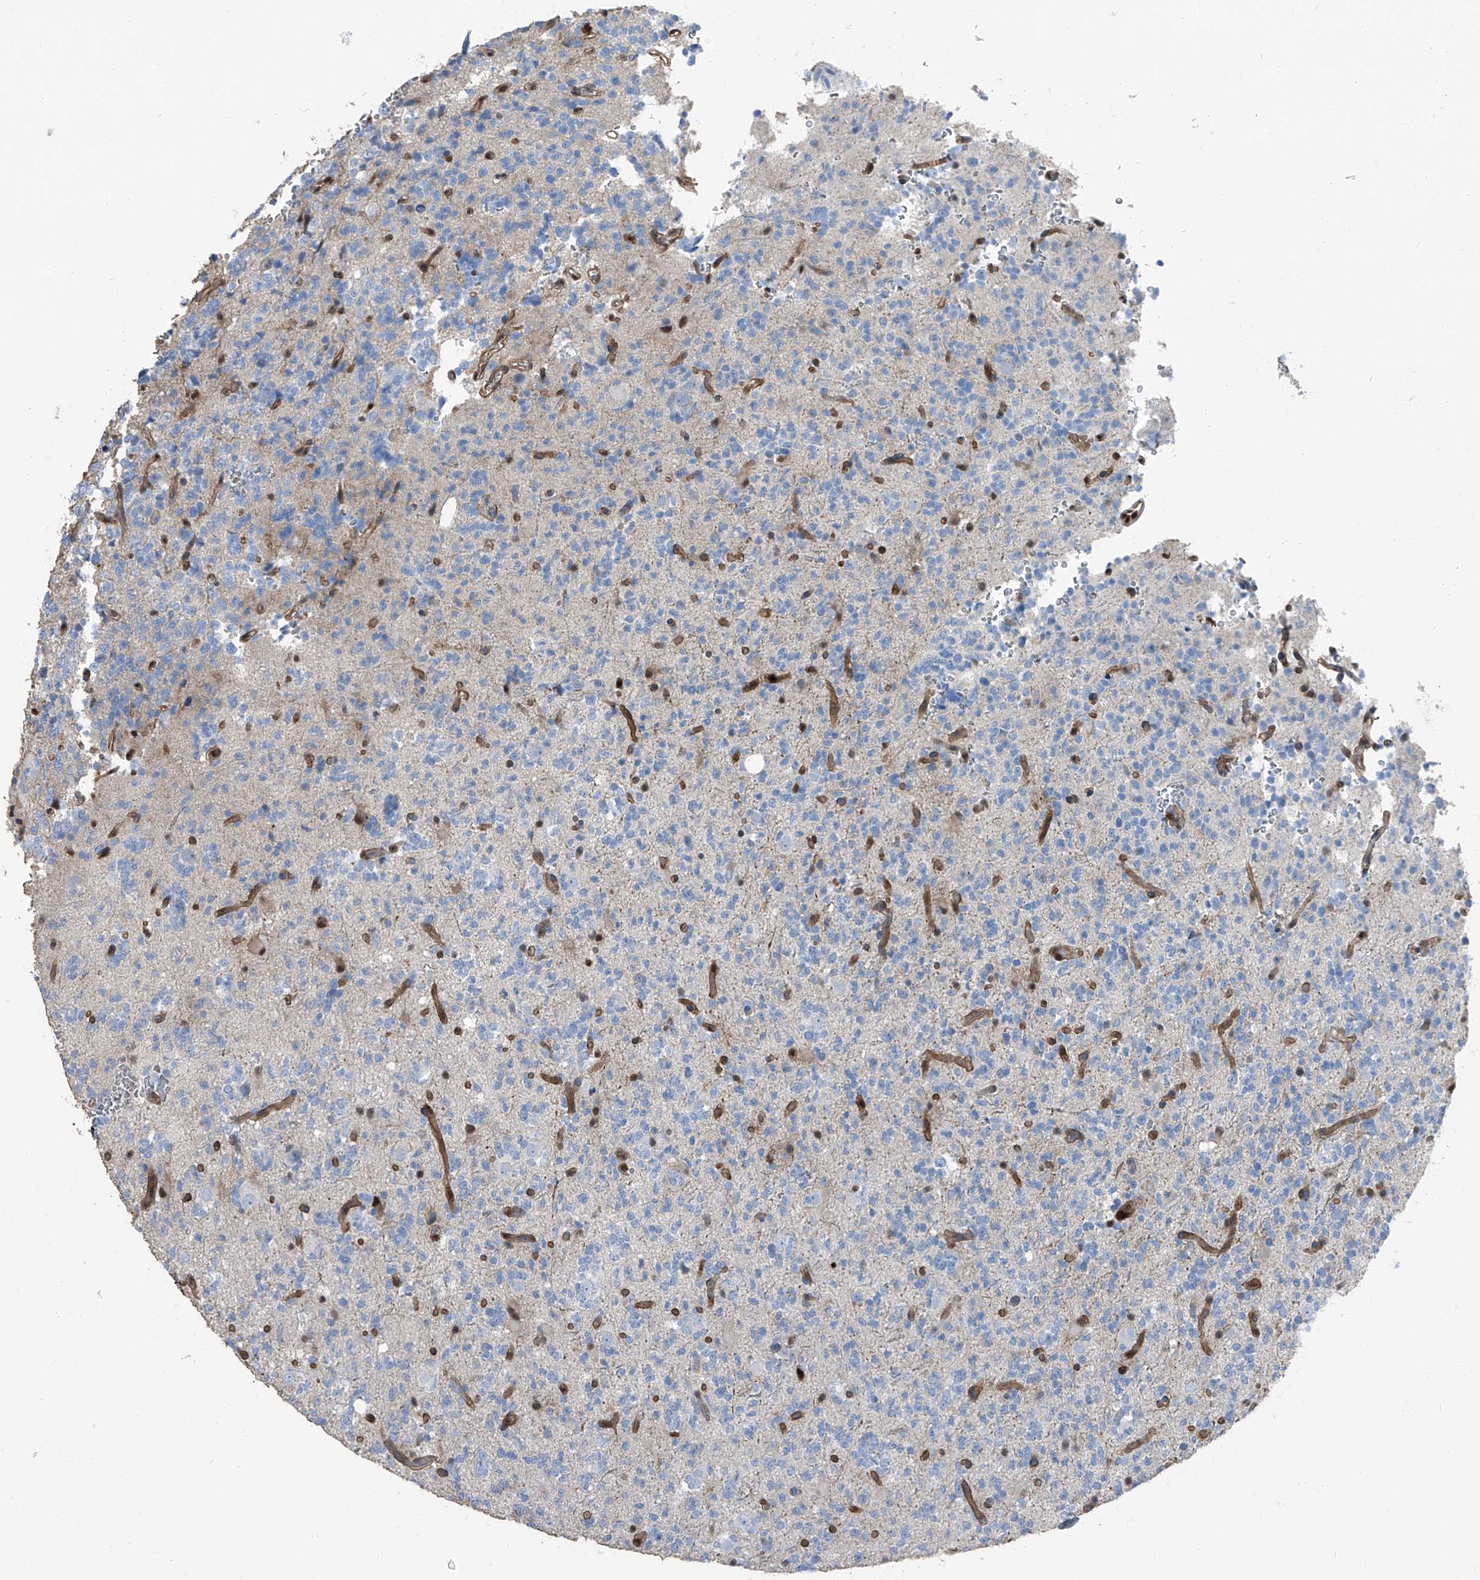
{"staining": {"intensity": "negative", "quantity": "none", "location": "none"}, "tissue": "glioma", "cell_type": "Tumor cells", "image_type": "cancer", "snomed": [{"axis": "morphology", "description": "Glioma, malignant, High grade"}, {"axis": "topography", "description": "Brain"}], "caption": "Protein analysis of malignant glioma (high-grade) exhibits no significant expression in tumor cells. (DAB IHC, high magnification).", "gene": "PSMB10", "patient": {"sex": "female", "age": 62}}